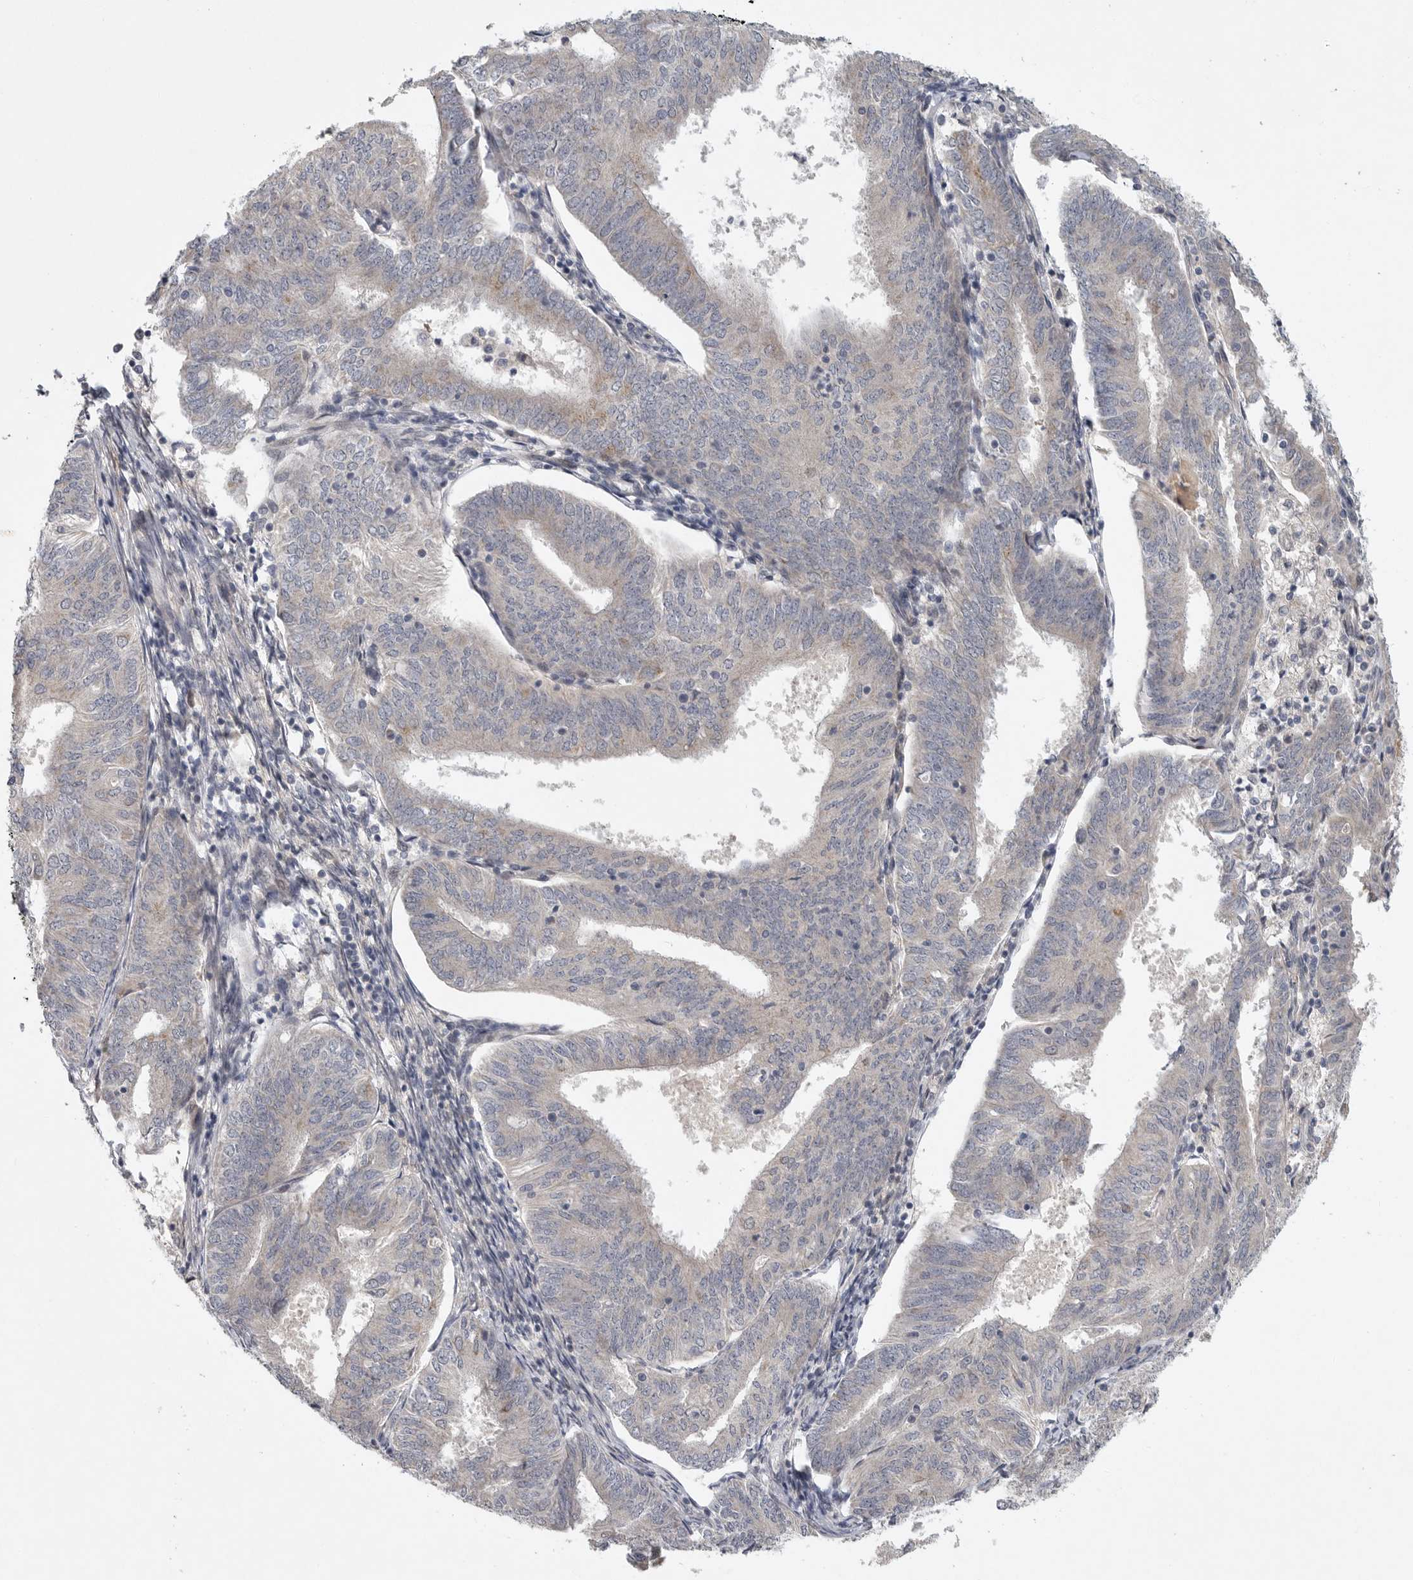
{"staining": {"intensity": "weak", "quantity": "<25%", "location": "cytoplasmic/membranous"}, "tissue": "endometrial cancer", "cell_type": "Tumor cells", "image_type": "cancer", "snomed": [{"axis": "morphology", "description": "Adenocarcinoma, NOS"}, {"axis": "topography", "description": "Endometrium"}], "caption": "Endometrial adenocarcinoma stained for a protein using immunohistochemistry shows no expression tumor cells.", "gene": "FBXO43", "patient": {"sex": "female", "age": 58}}